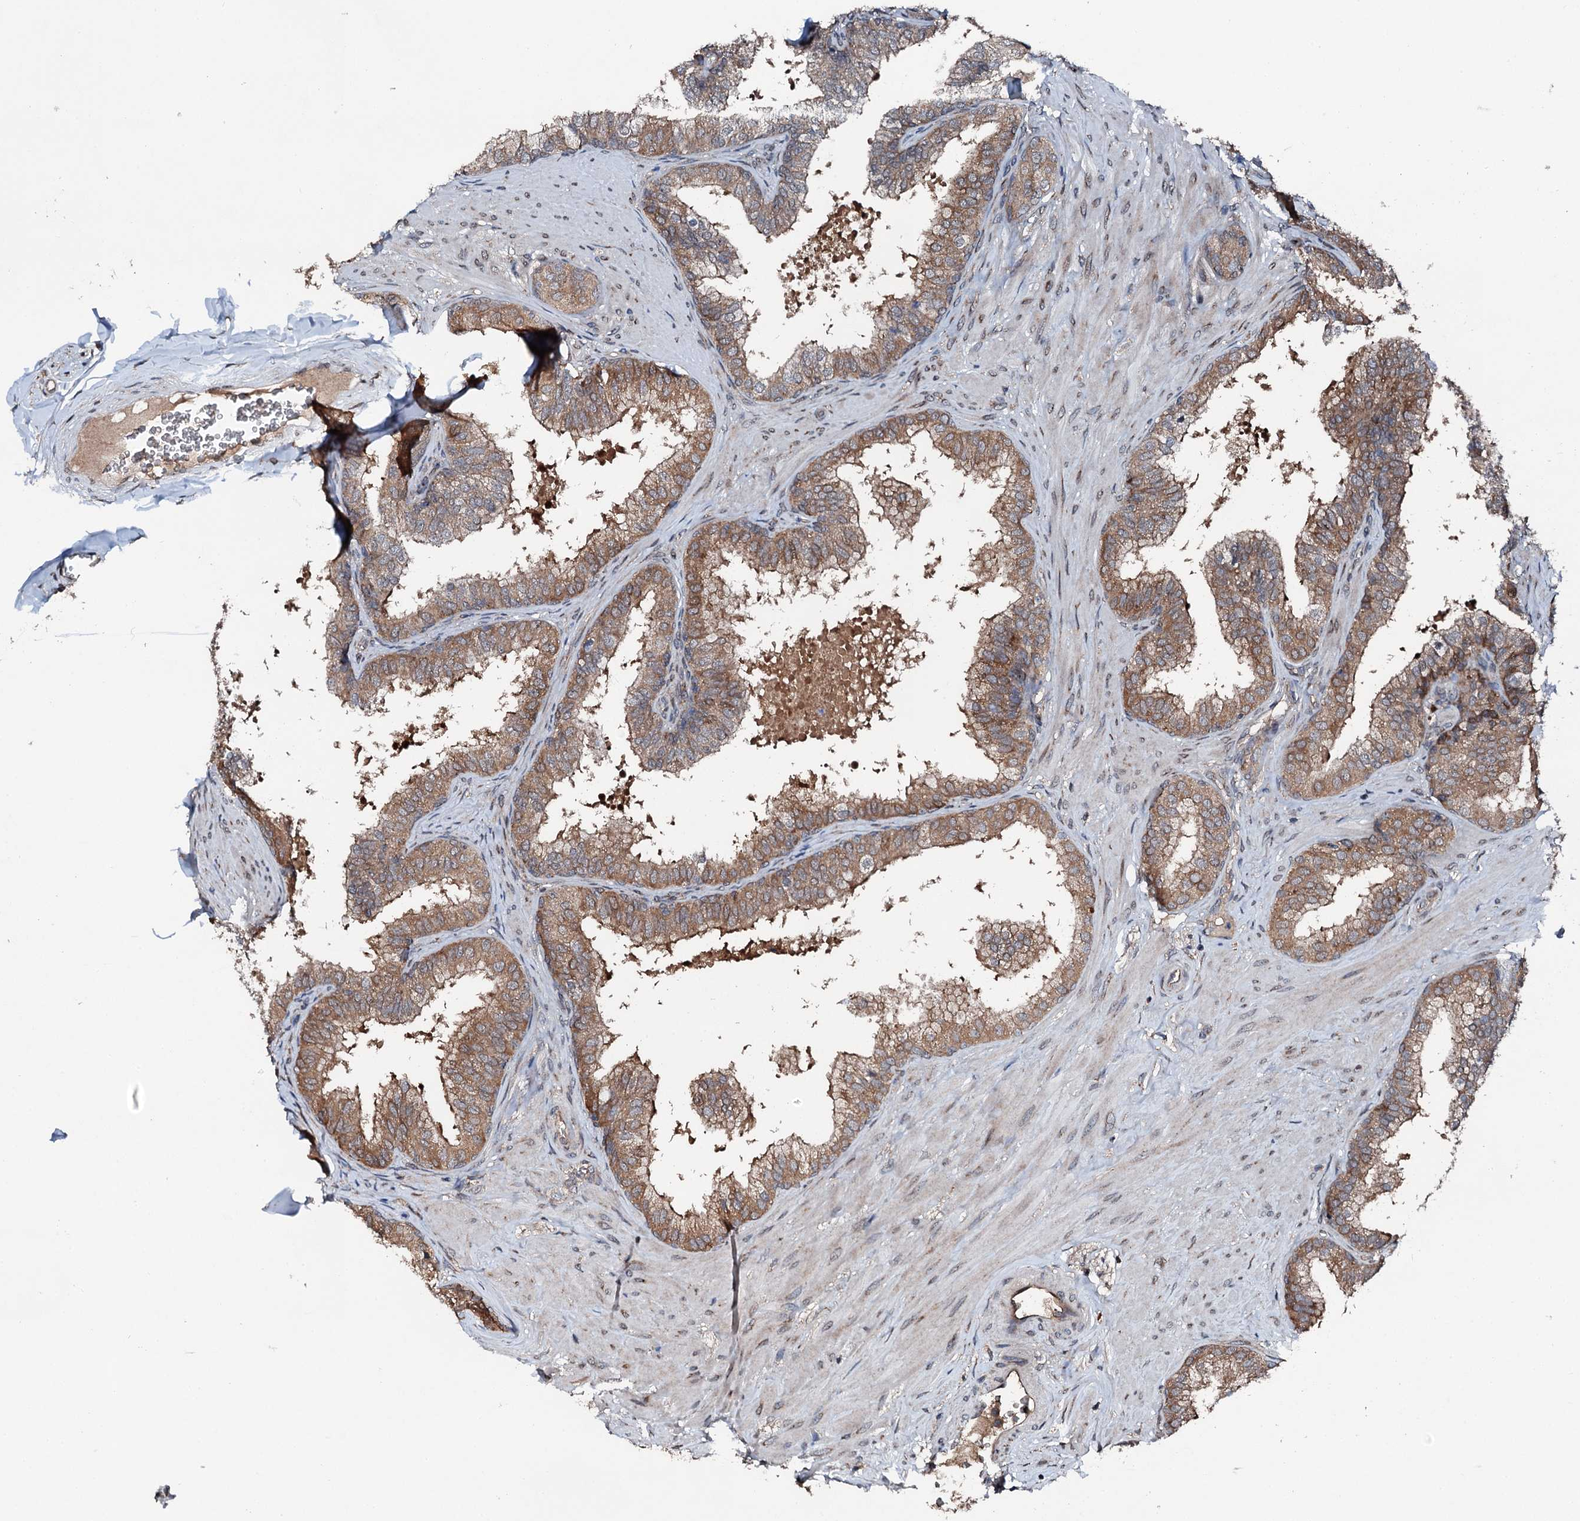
{"staining": {"intensity": "moderate", "quantity": ">75%", "location": "cytoplasmic/membranous"}, "tissue": "prostate", "cell_type": "Glandular cells", "image_type": "normal", "snomed": [{"axis": "morphology", "description": "Normal tissue, NOS"}, {"axis": "topography", "description": "Prostate"}], "caption": "High-power microscopy captured an immunohistochemistry (IHC) micrograph of unremarkable prostate, revealing moderate cytoplasmic/membranous positivity in approximately >75% of glandular cells. The staining was performed using DAB (3,3'-diaminobenzidine), with brown indicating positive protein expression. Nuclei are stained blue with hematoxylin.", "gene": "FLYWCH1", "patient": {"sex": "male", "age": 60}}